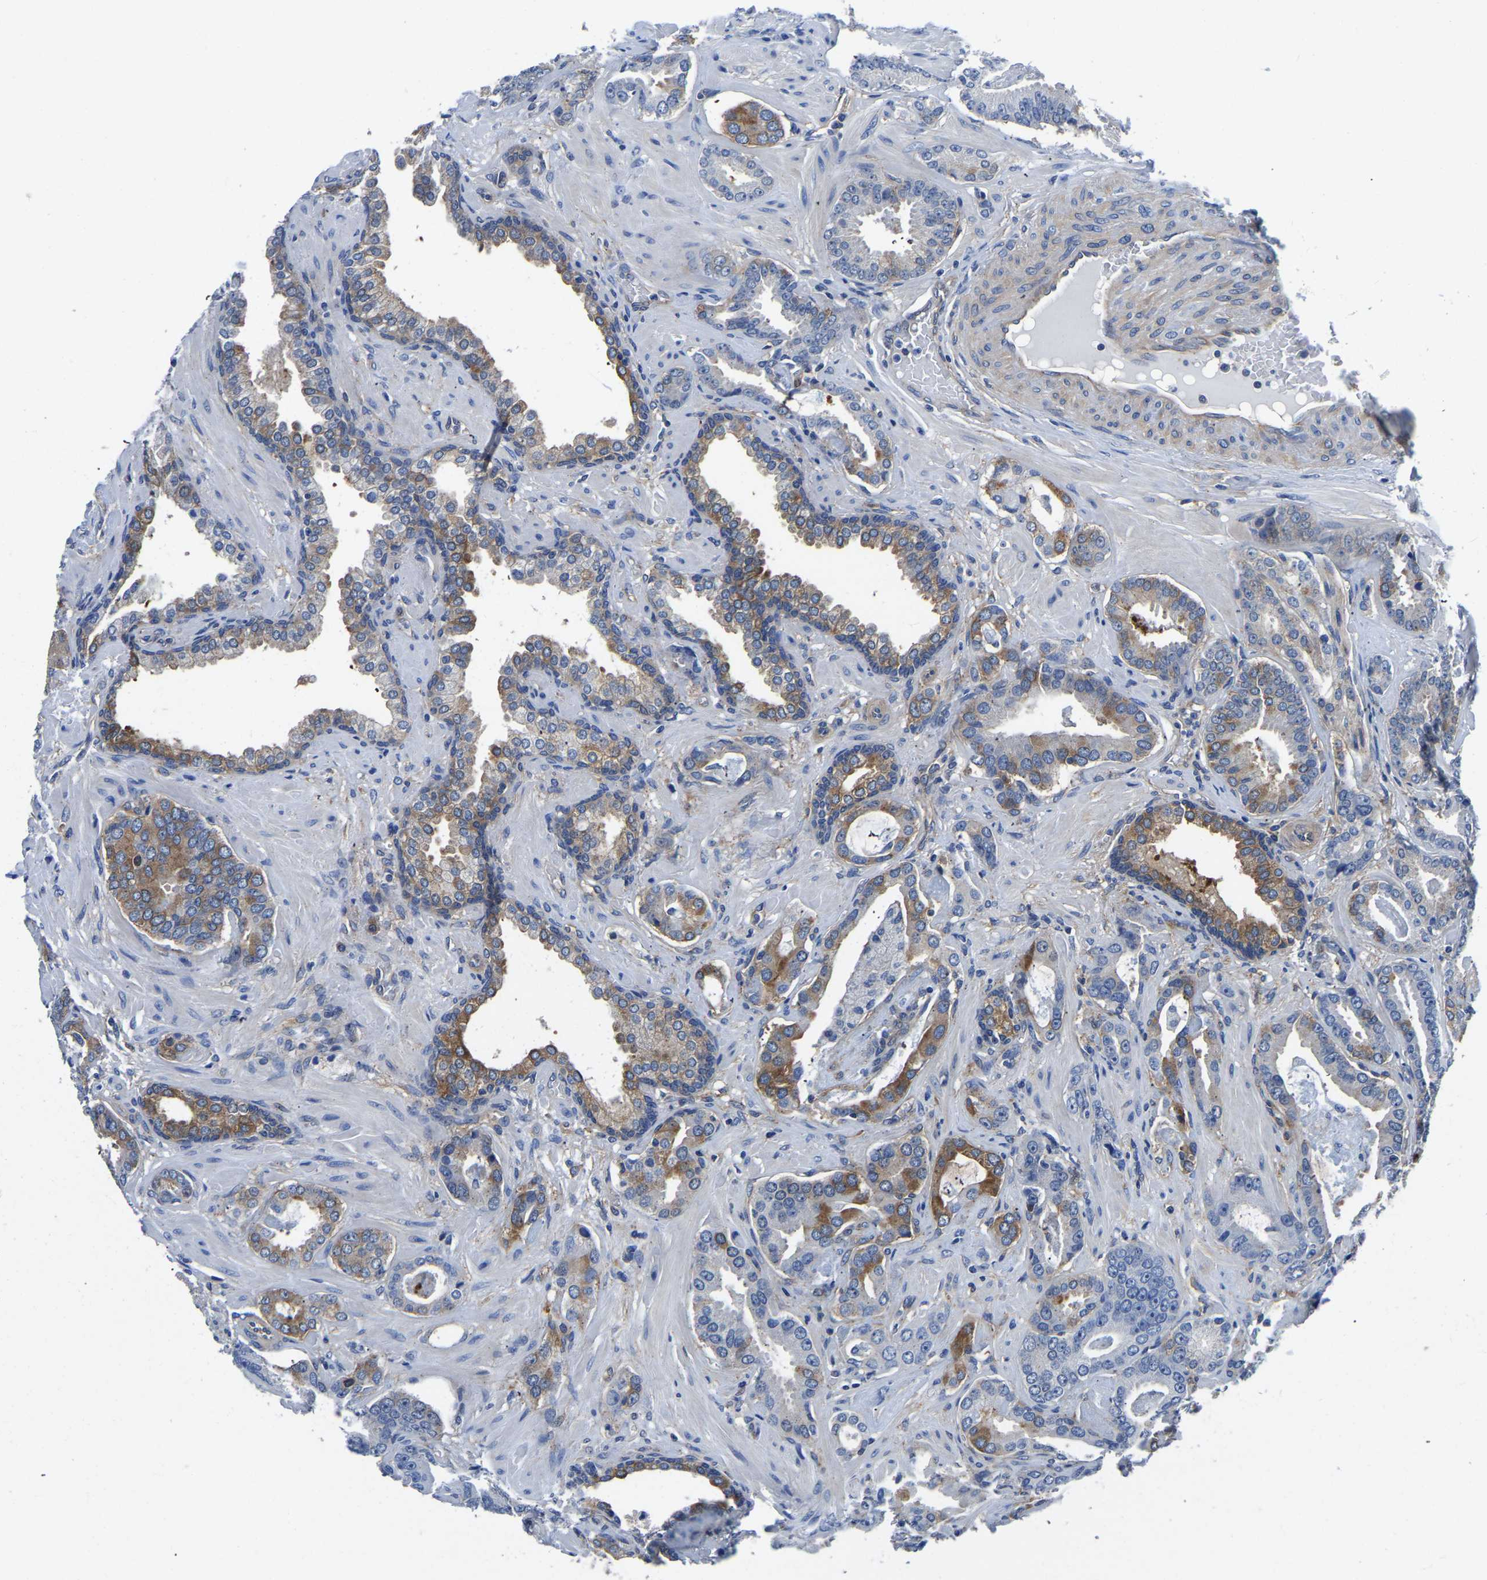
{"staining": {"intensity": "moderate", "quantity": "25%-75%", "location": "cytoplasmic/membranous"}, "tissue": "prostate cancer", "cell_type": "Tumor cells", "image_type": "cancer", "snomed": [{"axis": "morphology", "description": "Adenocarcinoma, Low grade"}, {"axis": "topography", "description": "Prostate"}], "caption": "About 25%-75% of tumor cells in human adenocarcinoma (low-grade) (prostate) display moderate cytoplasmic/membranous protein staining as visualized by brown immunohistochemical staining.", "gene": "TFG", "patient": {"sex": "male", "age": 53}}